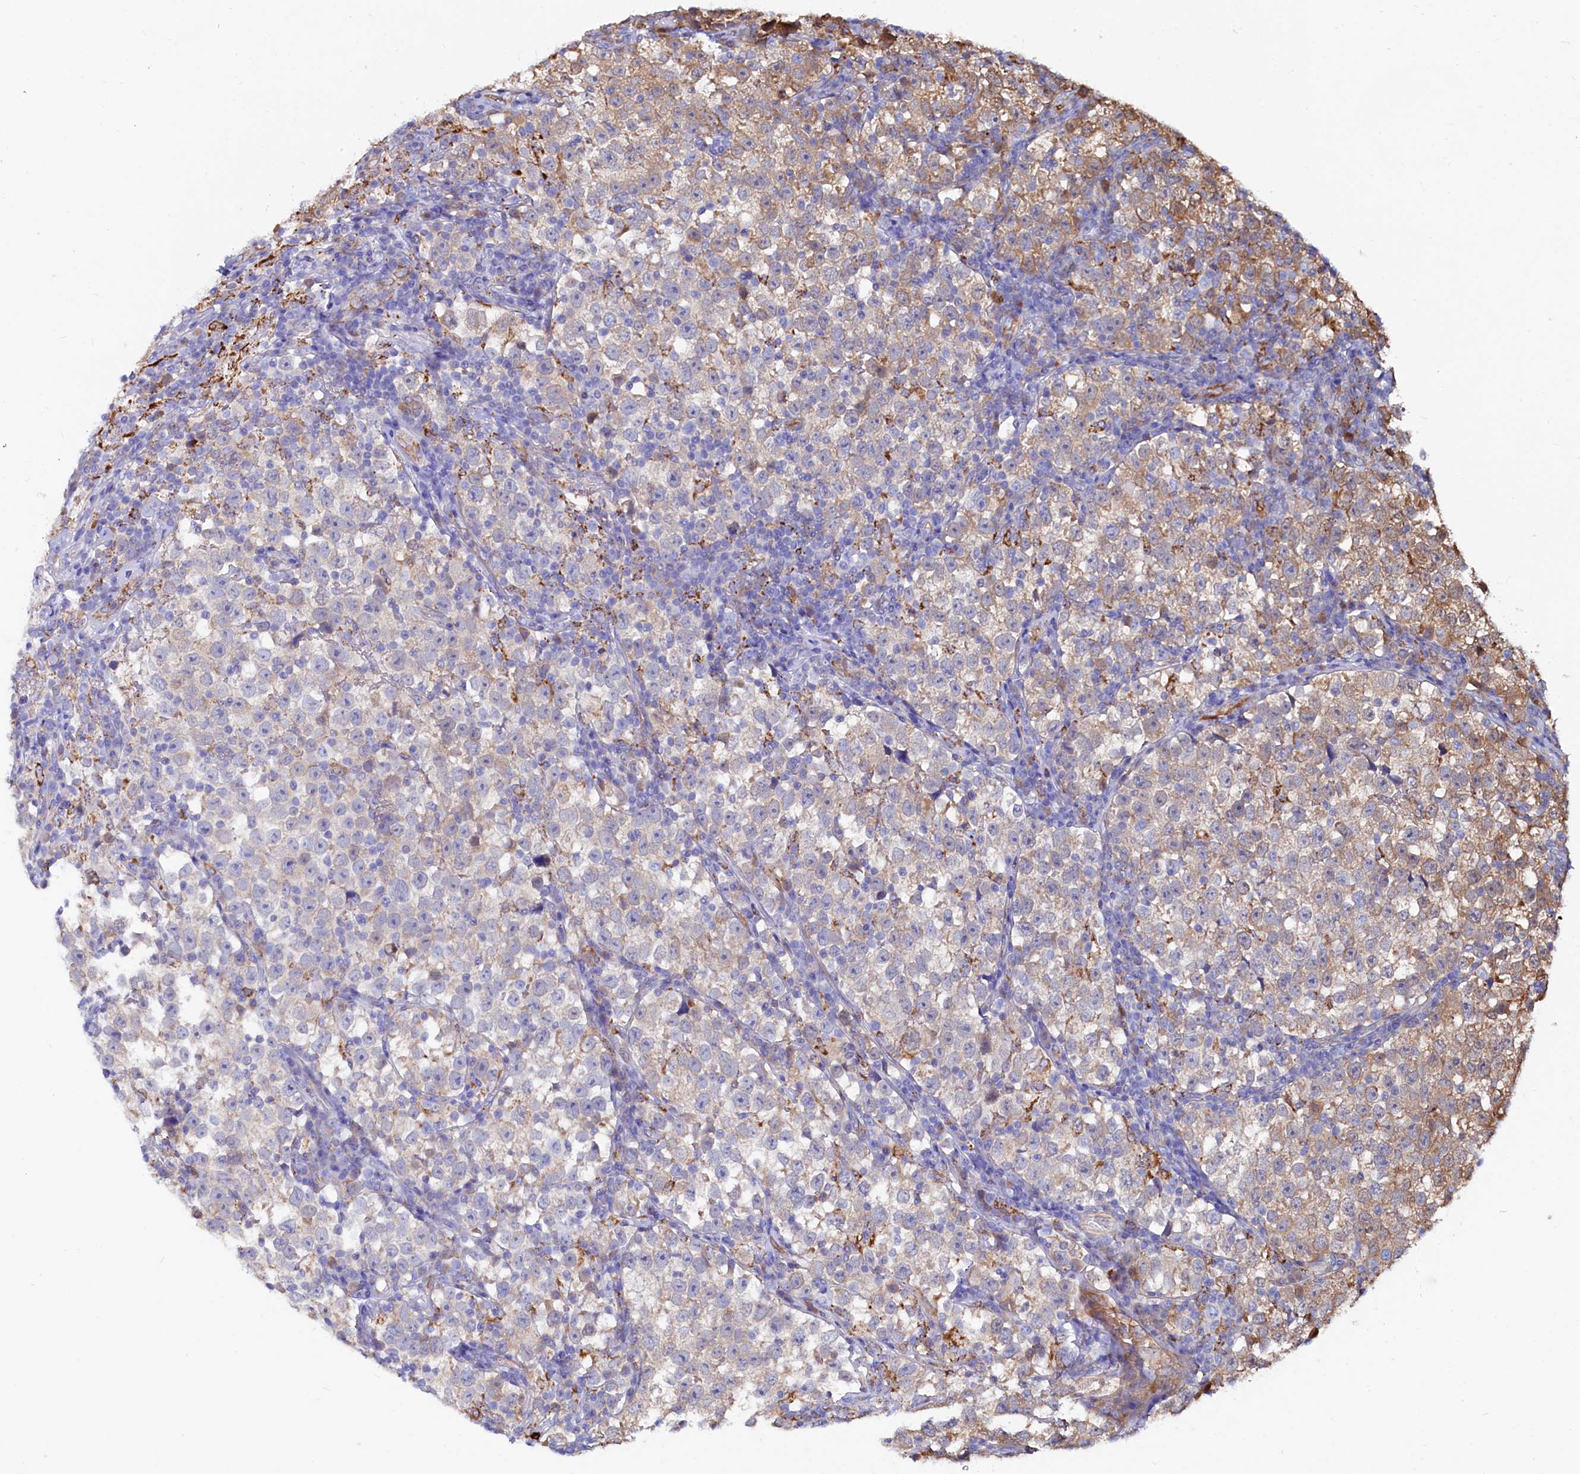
{"staining": {"intensity": "weak", "quantity": "25%-75%", "location": "cytoplasmic/membranous"}, "tissue": "testis cancer", "cell_type": "Tumor cells", "image_type": "cancer", "snomed": [{"axis": "morphology", "description": "Normal tissue, NOS"}, {"axis": "morphology", "description": "Seminoma, NOS"}, {"axis": "topography", "description": "Testis"}], "caption": "DAB (3,3'-diaminobenzidine) immunohistochemical staining of human seminoma (testis) demonstrates weak cytoplasmic/membranous protein expression in about 25%-75% of tumor cells. The staining is performed using DAB (3,3'-diaminobenzidine) brown chromogen to label protein expression. The nuclei are counter-stained blue using hematoxylin.", "gene": "ASTE1", "patient": {"sex": "male", "age": 43}}